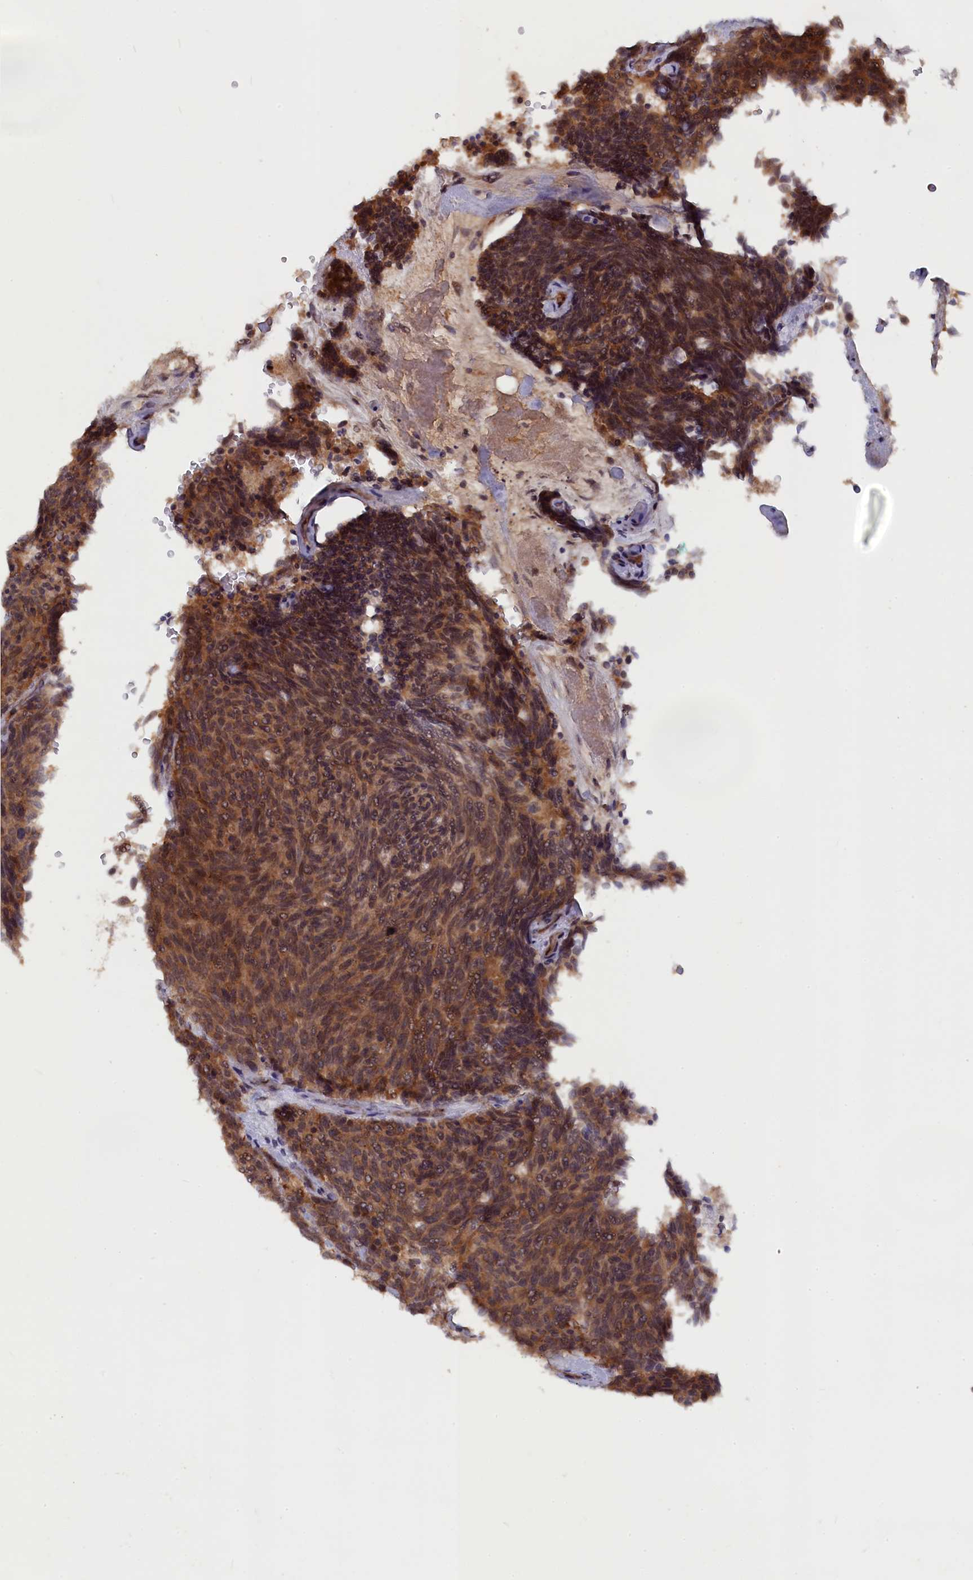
{"staining": {"intensity": "moderate", "quantity": ">75%", "location": "cytoplasmic/membranous"}, "tissue": "carcinoid", "cell_type": "Tumor cells", "image_type": "cancer", "snomed": [{"axis": "morphology", "description": "Carcinoid, malignant, NOS"}, {"axis": "topography", "description": "Pancreas"}], "caption": "Brown immunohistochemical staining in carcinoid shows moderate cytoplasmic/membranous positivity in about >75% of tumor cells.", "gene": "TMC5", "patient": {"sex": "female", "age": 54}}